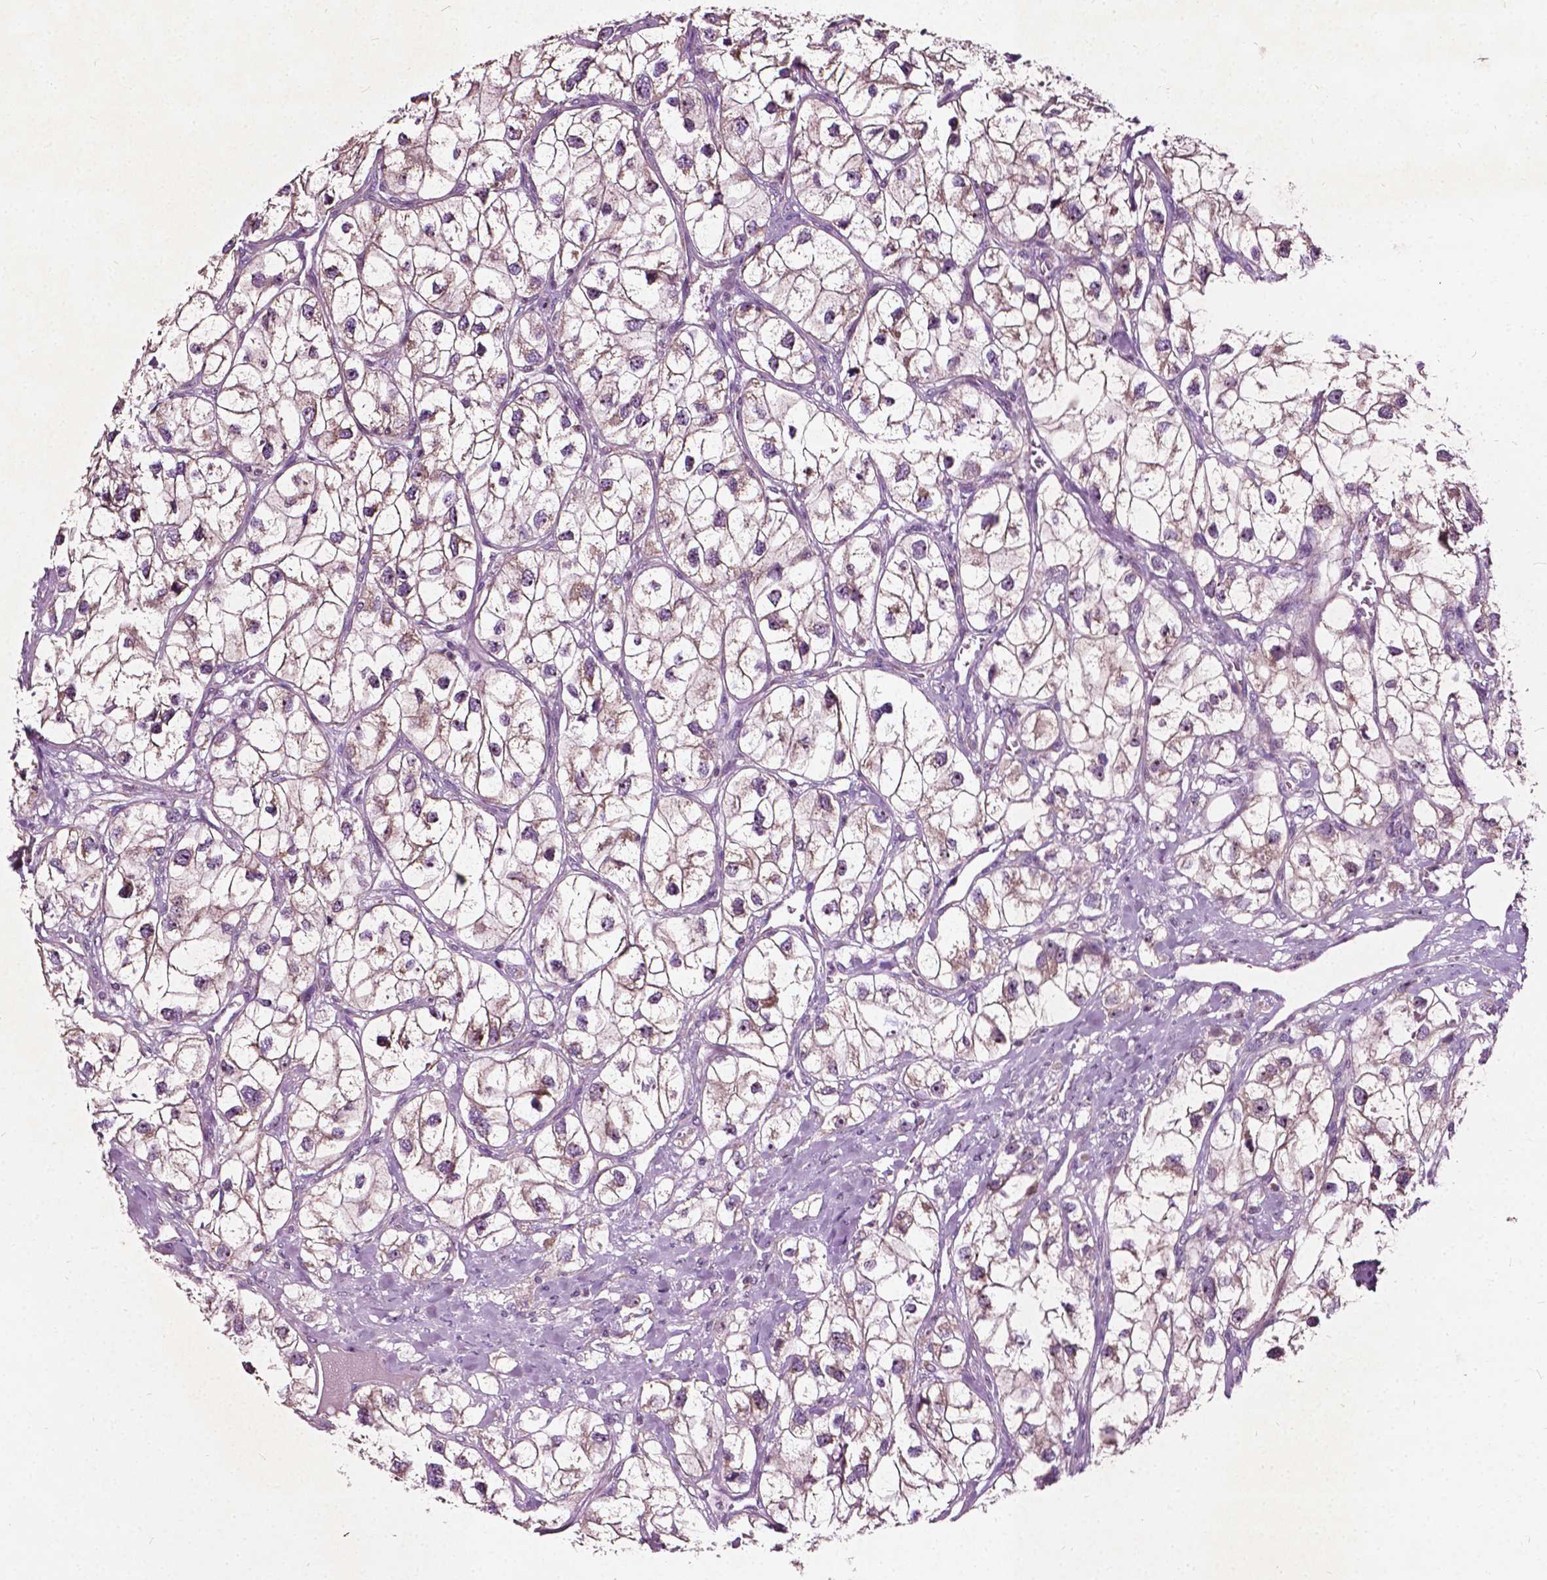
{"staining": {"intensity": "weak", "quantity": ">75%", "location": "cytoplasmic/membranous"}, "tissue": "renal cancer", "cell_type": "Tumor cells", "image_type": "cancer", "snomed": [{"axis": "morphology", "description": "Adenocarcinoma, NOS"}, {"axis": "topography", "description": "Kidney"}], "caption": "Weak cytoplasmic/membranous protein expression is present in approximately >75% of tumor cells in renal cancer.", "gene": "ODF3L2", "patient": {"sex": "male", "age": 59}}